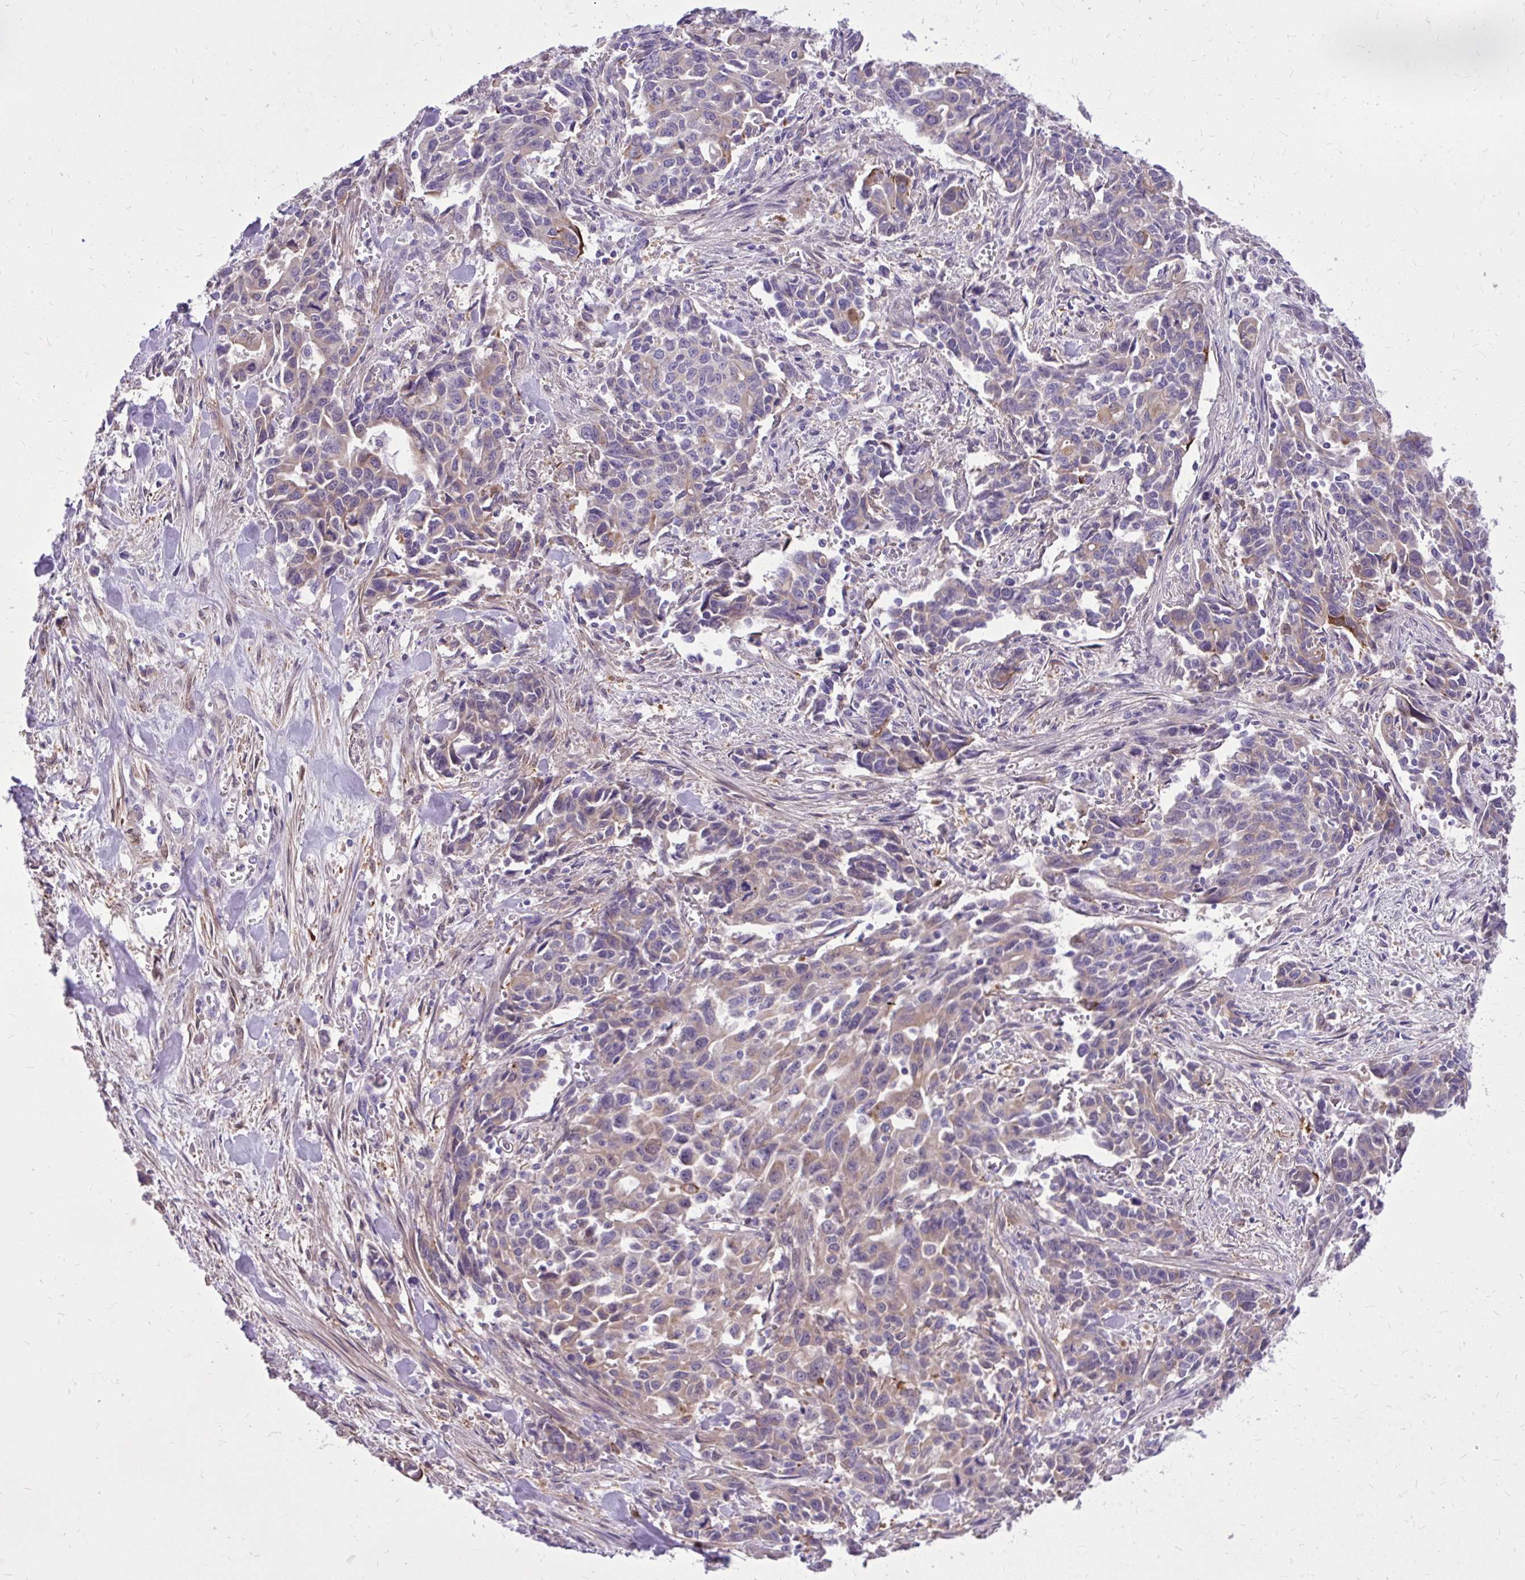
{"staining": {"intensity": "weak", "quantity": ">75%", "location": "cytoplasmic/membranous"}, "tissue": "stomach cancer", "cell_type": "Tumor cells", "image_type": "cancer", "snomed": [{"axis": "morphology", "description": "Adenocarcinoma, NOS"}, {"axis": "topography", "description": "Stomach, upper"}], "caption": "A micrograph of stomach cancer stained for a protein shows weak cytoplasmic/membranous brown staining in tumor cells. The protein of interest is stained brown, and the nuclei are stained in blue (DAB (3,3'-diaminobenzidine) IHC with brightfield microscopy, high magnification).", "gene": "NNMT", "patient": {"sex": "male", "age": 85}}